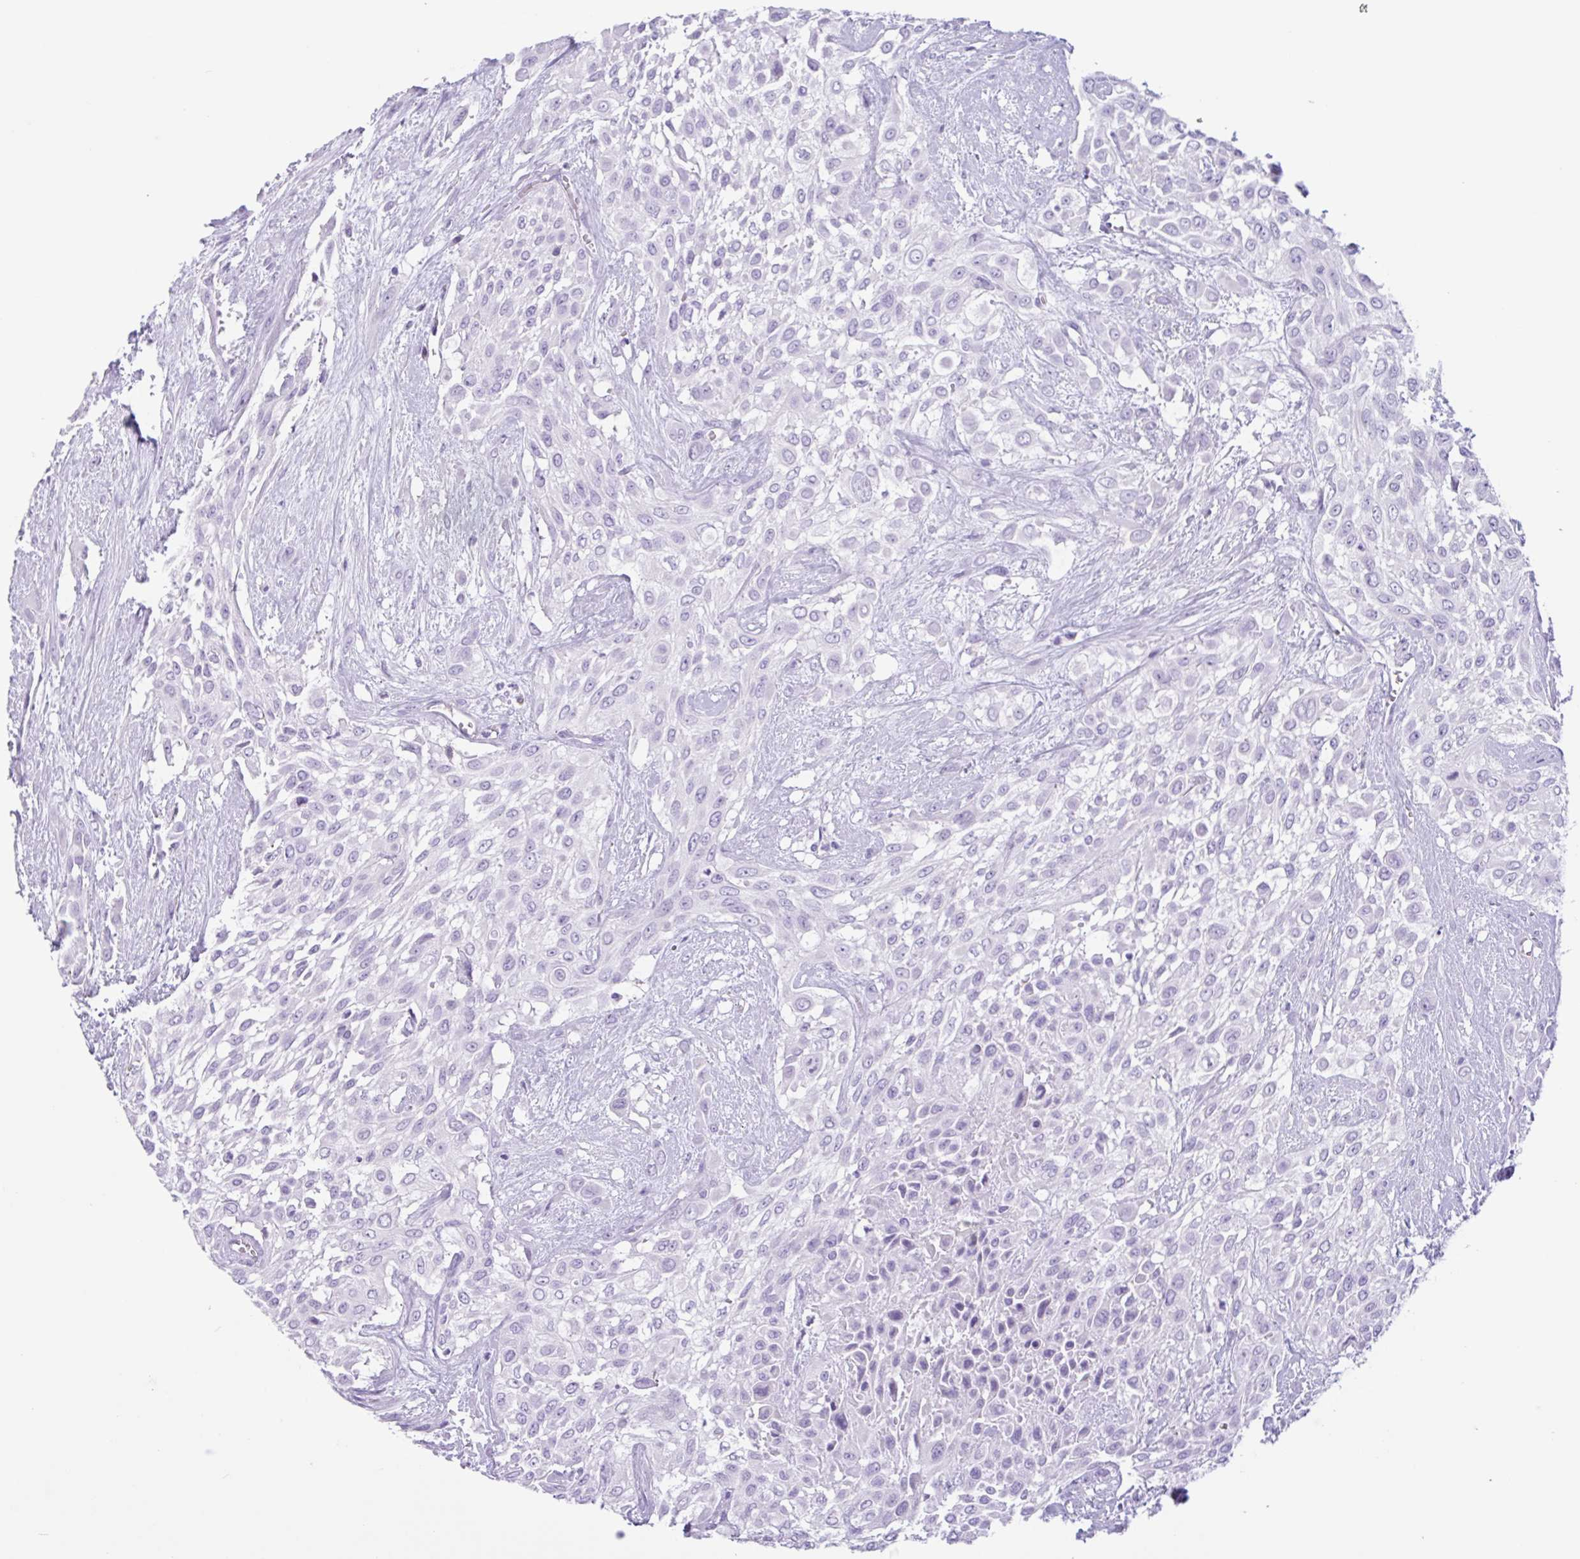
{"staining": {"intensity": "negative", "quantity": "none", "location": "none"}, "tissue": "urothelial cancer", "cell_type": "Tumor cells", "image_type": "cancer", "snomed": [{"axis": "morphology", "description": "Urothelial carcinoma, High grade"}, {"axis": "topography", "description": "Urinary bladder"}], "caption": "Immunohistochemistry (IHC) image of neoplastic tissue: human urothelial carcinoma (high-grade) stained with DAB (3,3'-diaminobenzidine) demonstrates no significant protein staining in tumor cells.", "gene": "CTSE", "patient": {"sex": "male", "age": 57}}